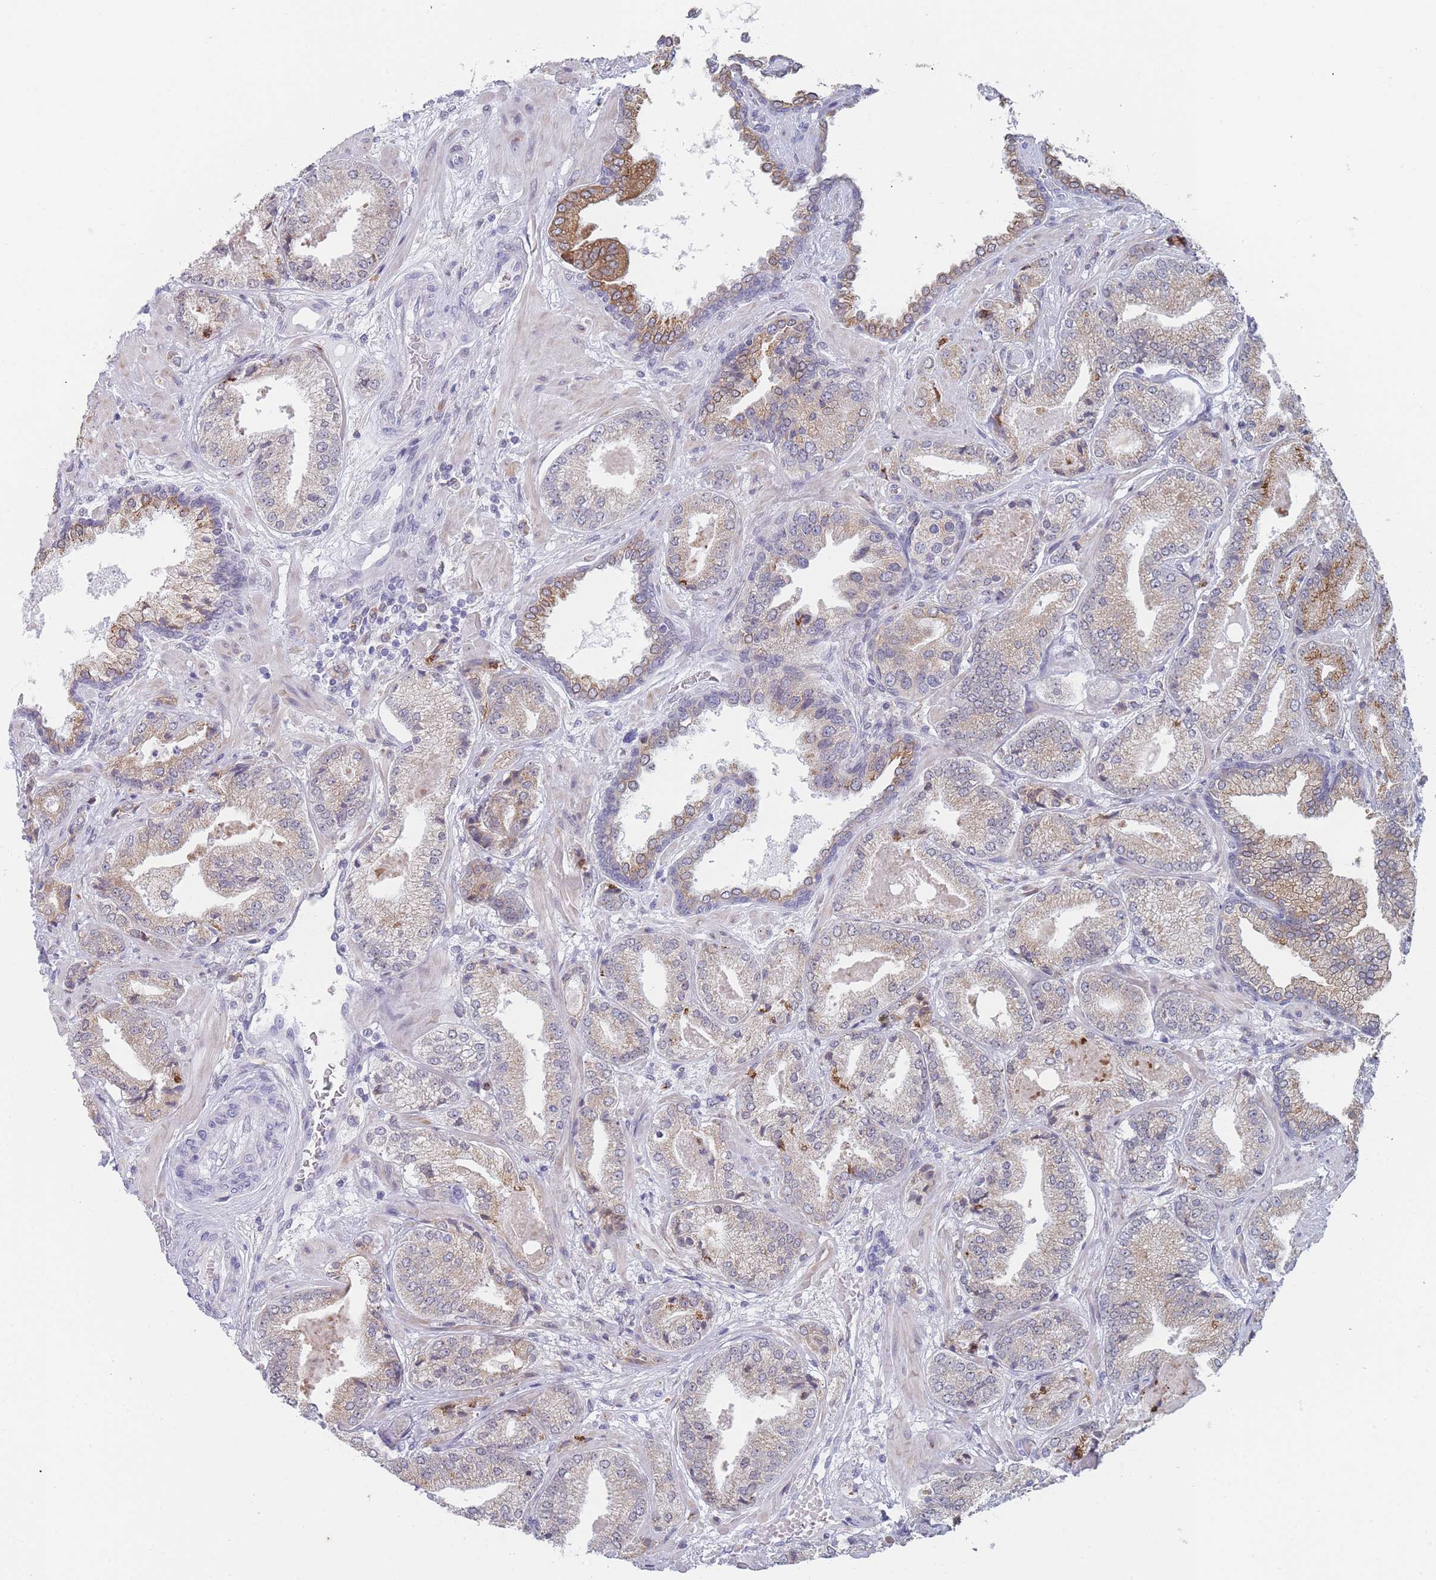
{"staining": {"intensity": "weak", "quantity": "<25%", "location": "cytoplasmic/membranous"}, "tissue": "prostate cancer", "cell_type": "Tumor cells", "image_type": "cancer", "snomed": [{"axis": "morphology", "description": "Adenocarcinoma, High grade"}, {"axis": "topography", "description": "Prostate"}], "caption": "This is an immunohistochemistry (IHC) micrograph of prostate high-grade adenocarcinoma. There is no staining in tumor cells.", "gene": "TMED10", "patient": {"sex": "male", "age": 63}}